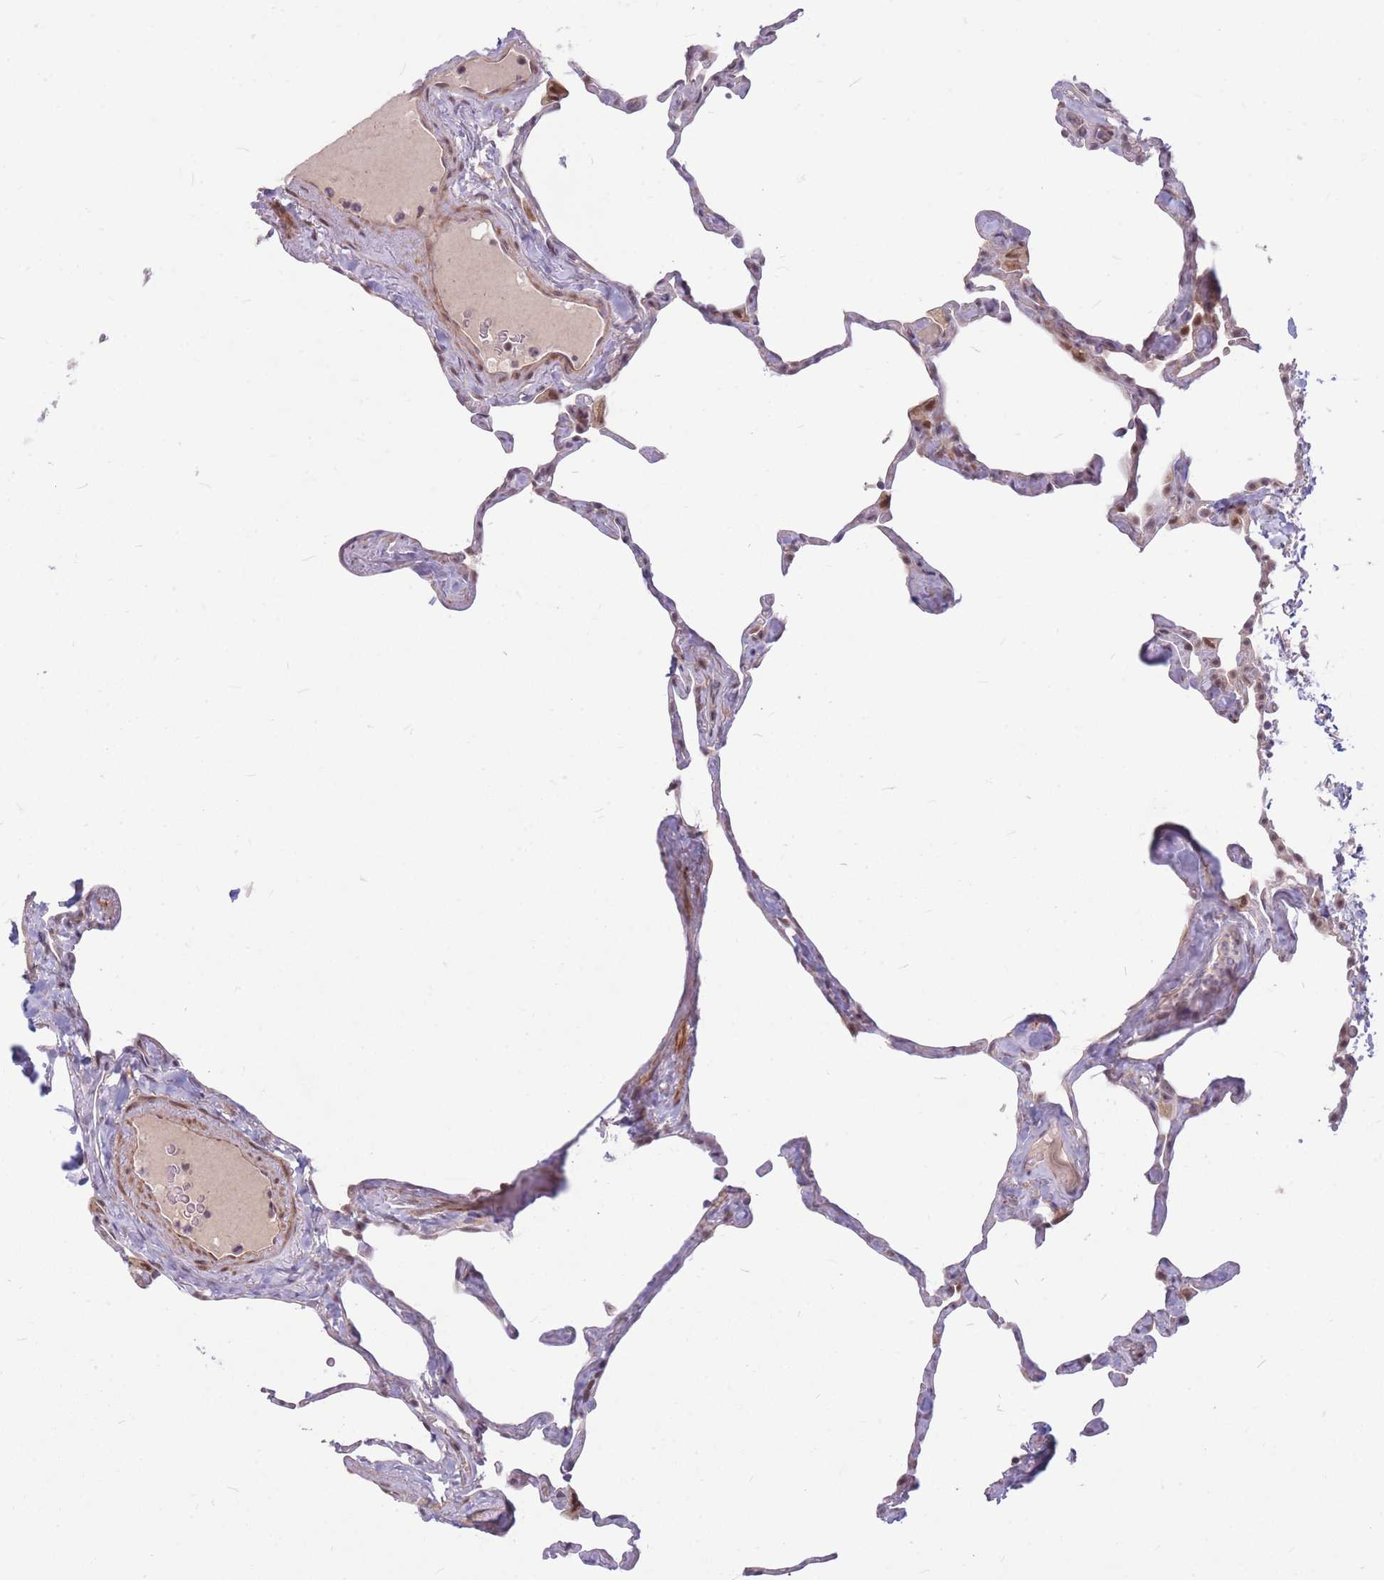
{"staining": {"intensity": "negative", "quantity": "none", "location": "none"}, "tissue": "lung", "cell_type": "Alveolar cells", "image_type": "normal", "snomed": [{"axis": "morphology", "description": "Normal tissue, NOS"}, {"axis": "topography", "description": "Lung"}], "caption": "Immunohistochemical staining of unremarkable lung shows no significant positivity in alveolar cells.", "gene": "ERCC2", "patient": {"sex": "male", "age": 65}}